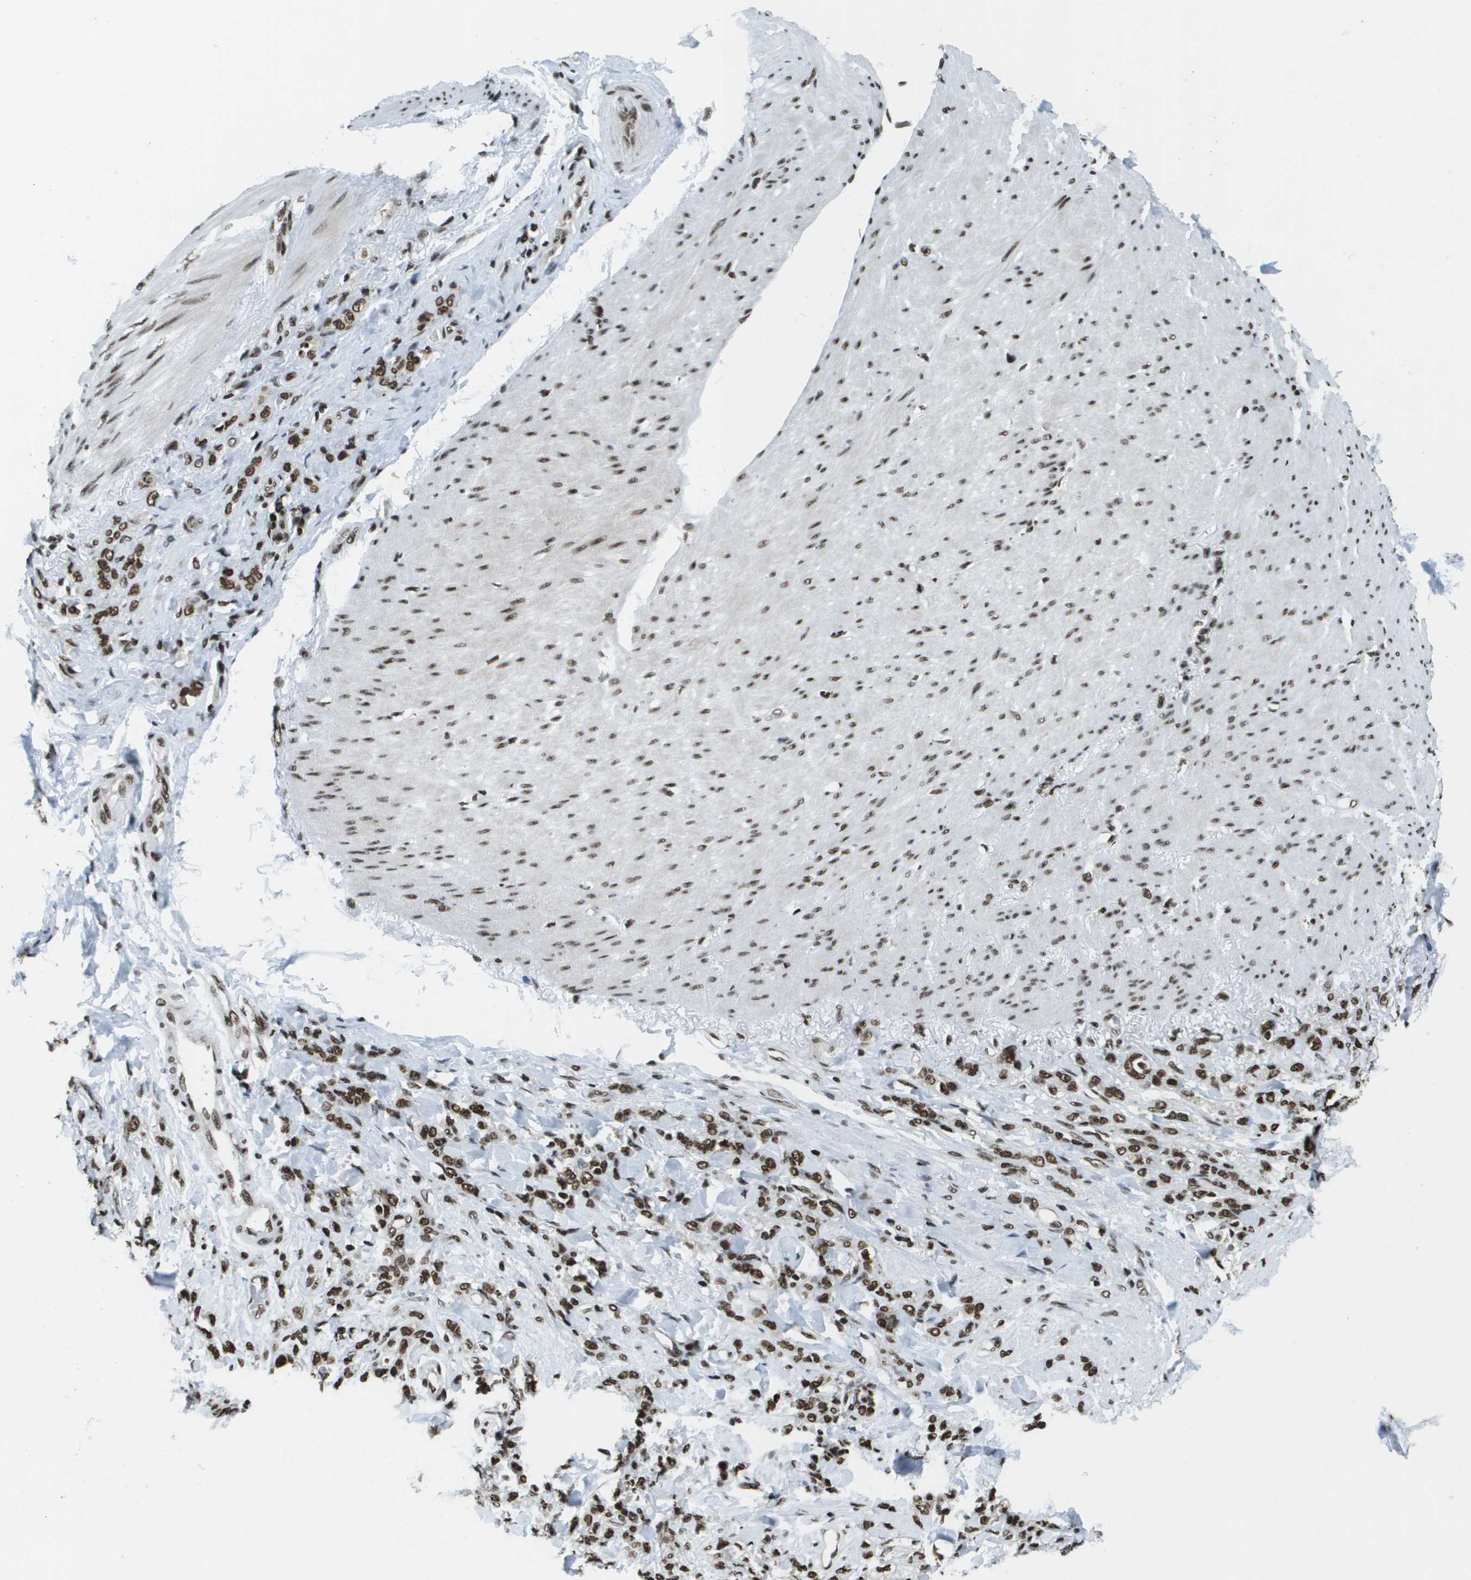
{"staining": {"intensity": "strong", "quantity": ">75%", "location": "nuclear"}, "tissue": "stomach cancer", "cell_type": "Tumor cells", "image_type": "cancer", "snomed": [{"axis": "morphology", "description": "Adenocarcinoma, NOS"}, {"axis": "topography", "description": "Stomach"}], "caption": "High-power microscopy captured an immunohistochemistry (IHC) histopathology image of stomach cancer (adenocarcinoma), revealing strong nuclear positivity in about >75% of tumor cells.", "gene": "GLYR1", "patient": {"sex": "male", "age": 82}}